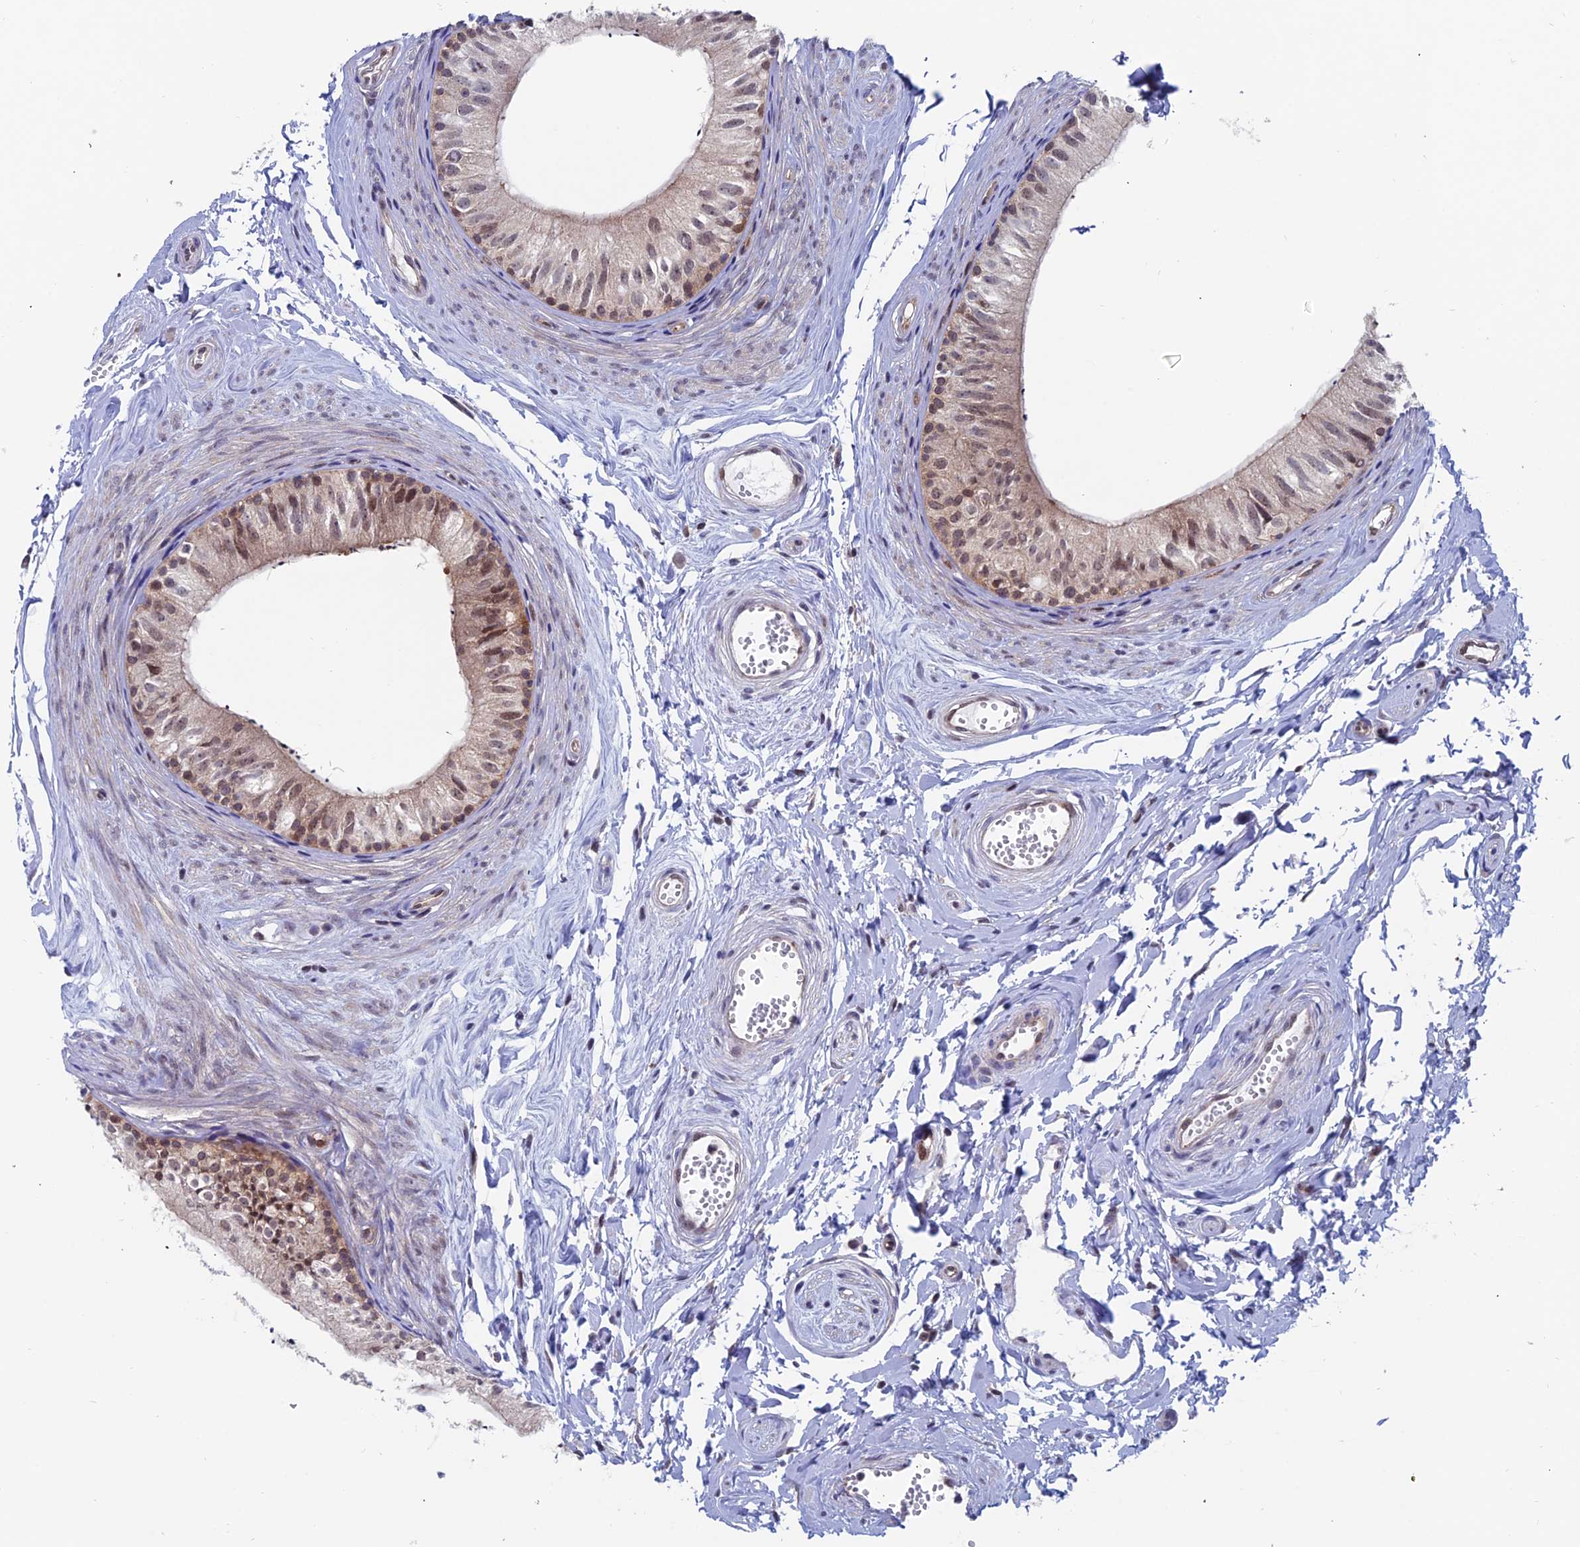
{"staining": {"intensity": "moderate", "quantity": "25%-75%", "location": "nuclear"}, "tissue": "epididymis", "cell_type": "Glandular cells", "image_type": "normal", "snomed": [{"axis": "morphology", "description": "Normal tissue, NOS"}, {"axis": "topography", "description": "Epididymis"}], "caption": "A medium amount of moderate nuclear positivity is appreciated in about 25%-75% of glandular cells in benign epididymis.", "gene": "IGBP1", "patient": {"sex": "male", "age": 56}}